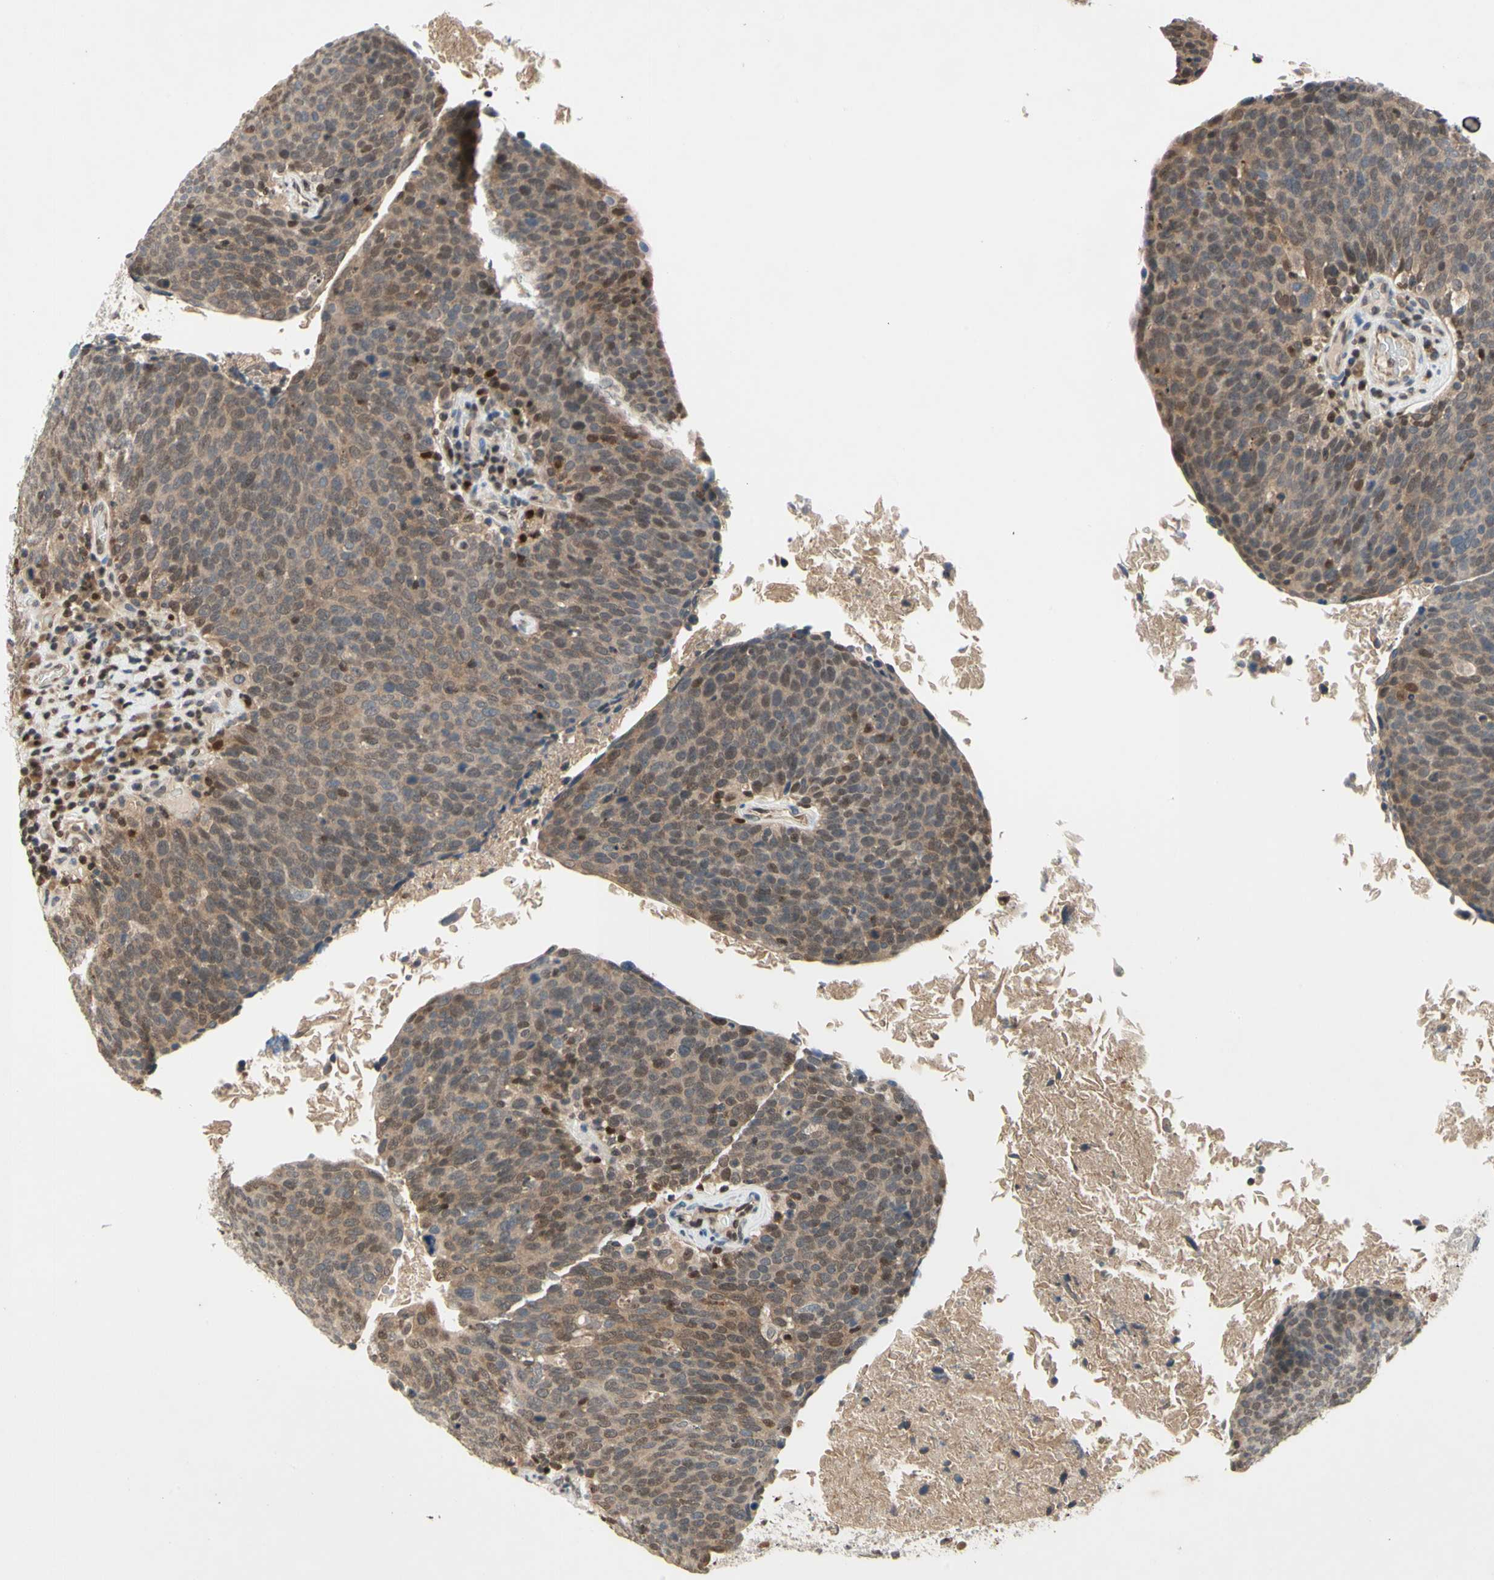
{"staining": {"intensity": "moderate", "quantity": ">75%", "location": "cytoplasmic/membranous"}, "tissue": "head and neck cancer", "cell_type": "Tumor cells", "image_type": "cancer", "snomed": [{"axis": "morphology", "description": "Squamous cell carcinoma, NOS"}, {"axis": "morphology", "description": "Squamous cell carcinoma, metastatic, NOS"}, {"axis": "topography", "description": "Lymph node"}, {"axis": "topography", "description": "Head-Neck"}], "caption": "Human head and neck metastatic squamous cell carcinoma stained with a protein marker exhibits moderate staining in tumor cells.", "gene": "GSR", "patient": {"sex": "male", "age": 62}}